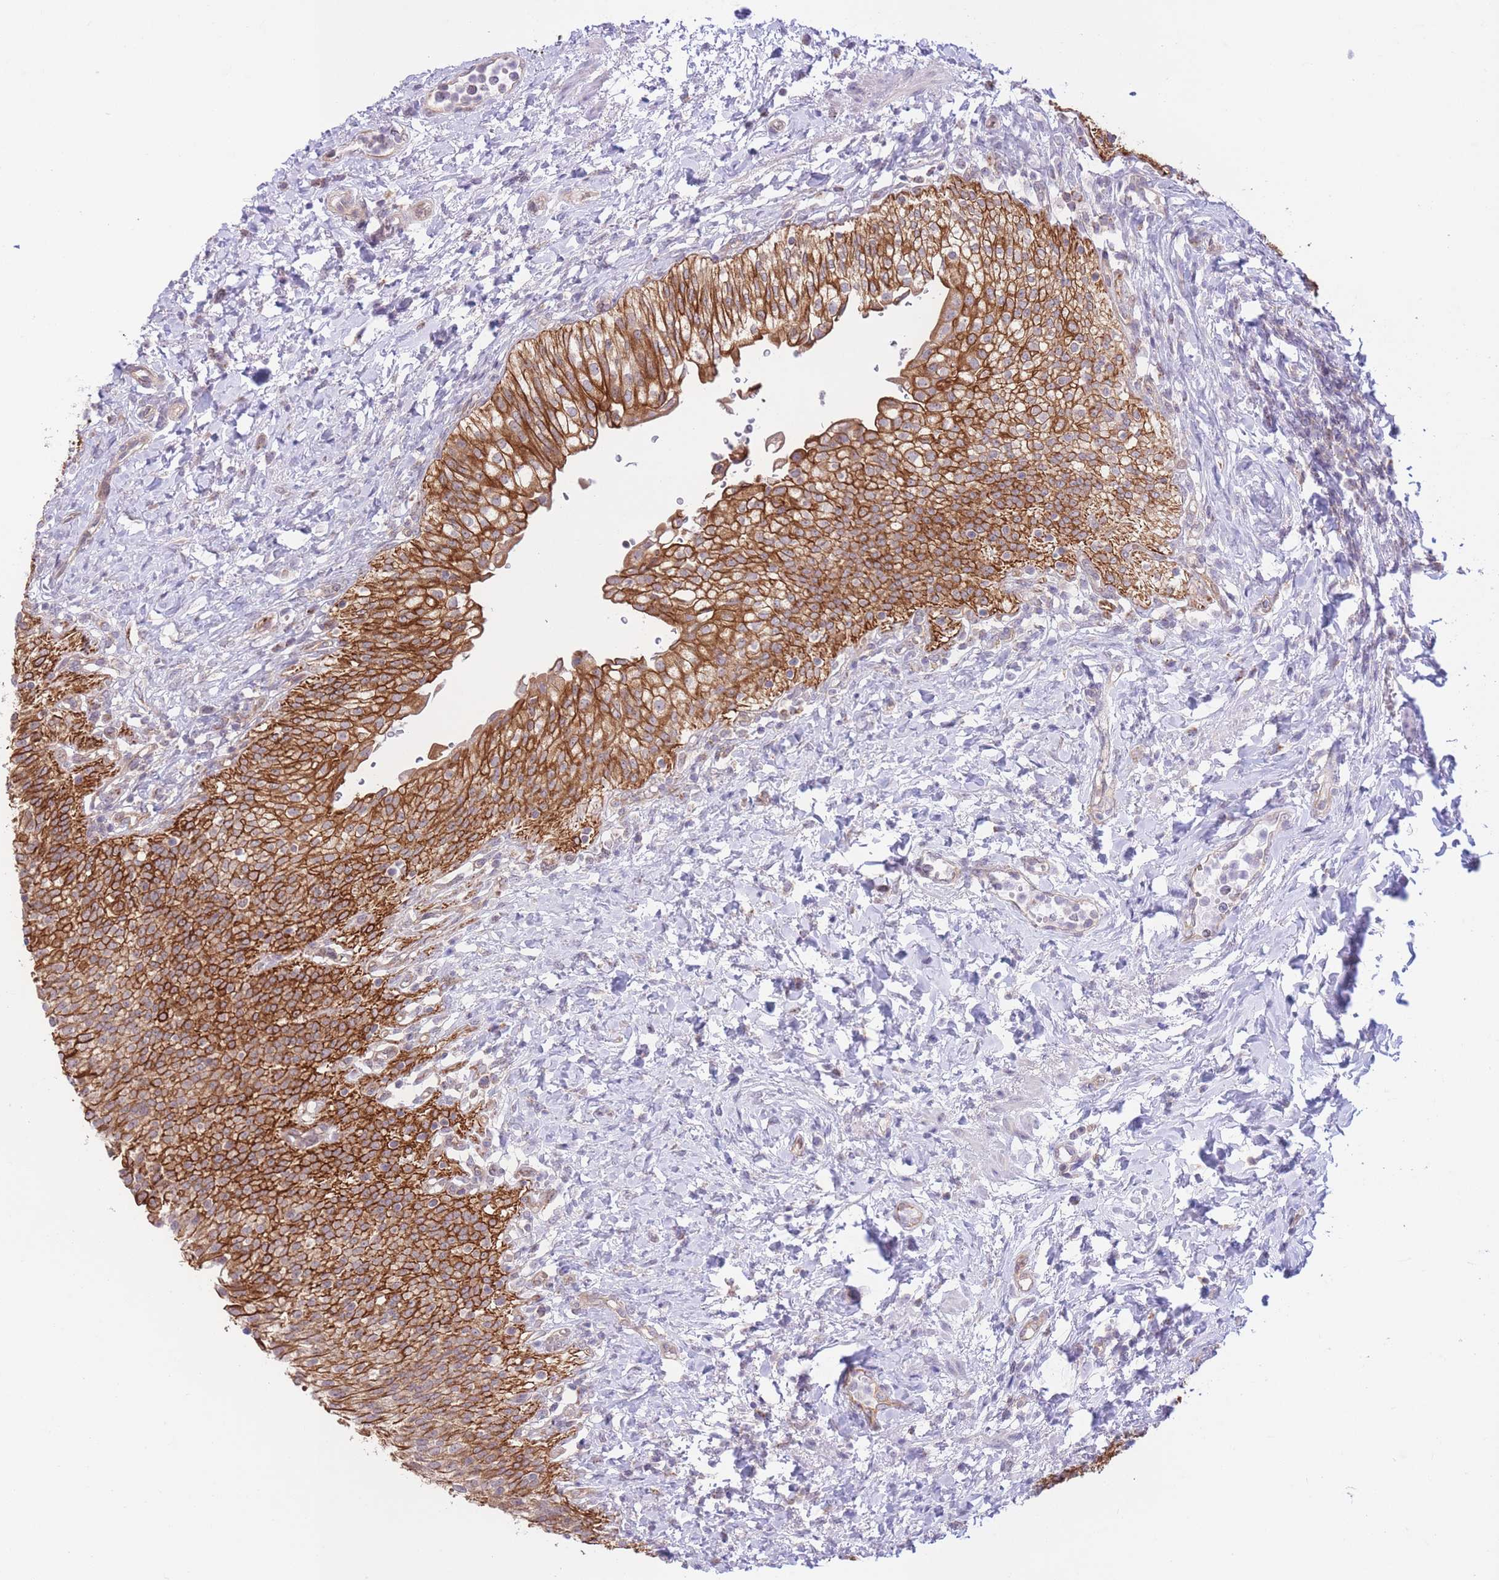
{"staining": {"intensity": "strong", "quantity": ">75%", "location": "cytoplasmic/membranous"}, "tissue": "urinary bladder", "cell_type": "Urothelial cells", "image_type": "normal", "snomed": [{"axis": "morphology", "description": "Normal tissue, NOS"}, {"axis": "morphology", "description": "Inflammation, NOS"}, {"axis": "topography", "description": "Urinary bladder"}], "caption": "A high-resolution micrograph shows immunohistochemistry staining of benign urinary bladder, which displays strong cytoplasmic/membranous staining in approximately >75% of urothelial cells.", "gene": "MRPS31", "patient": {"sex": "male", "age": 64}}